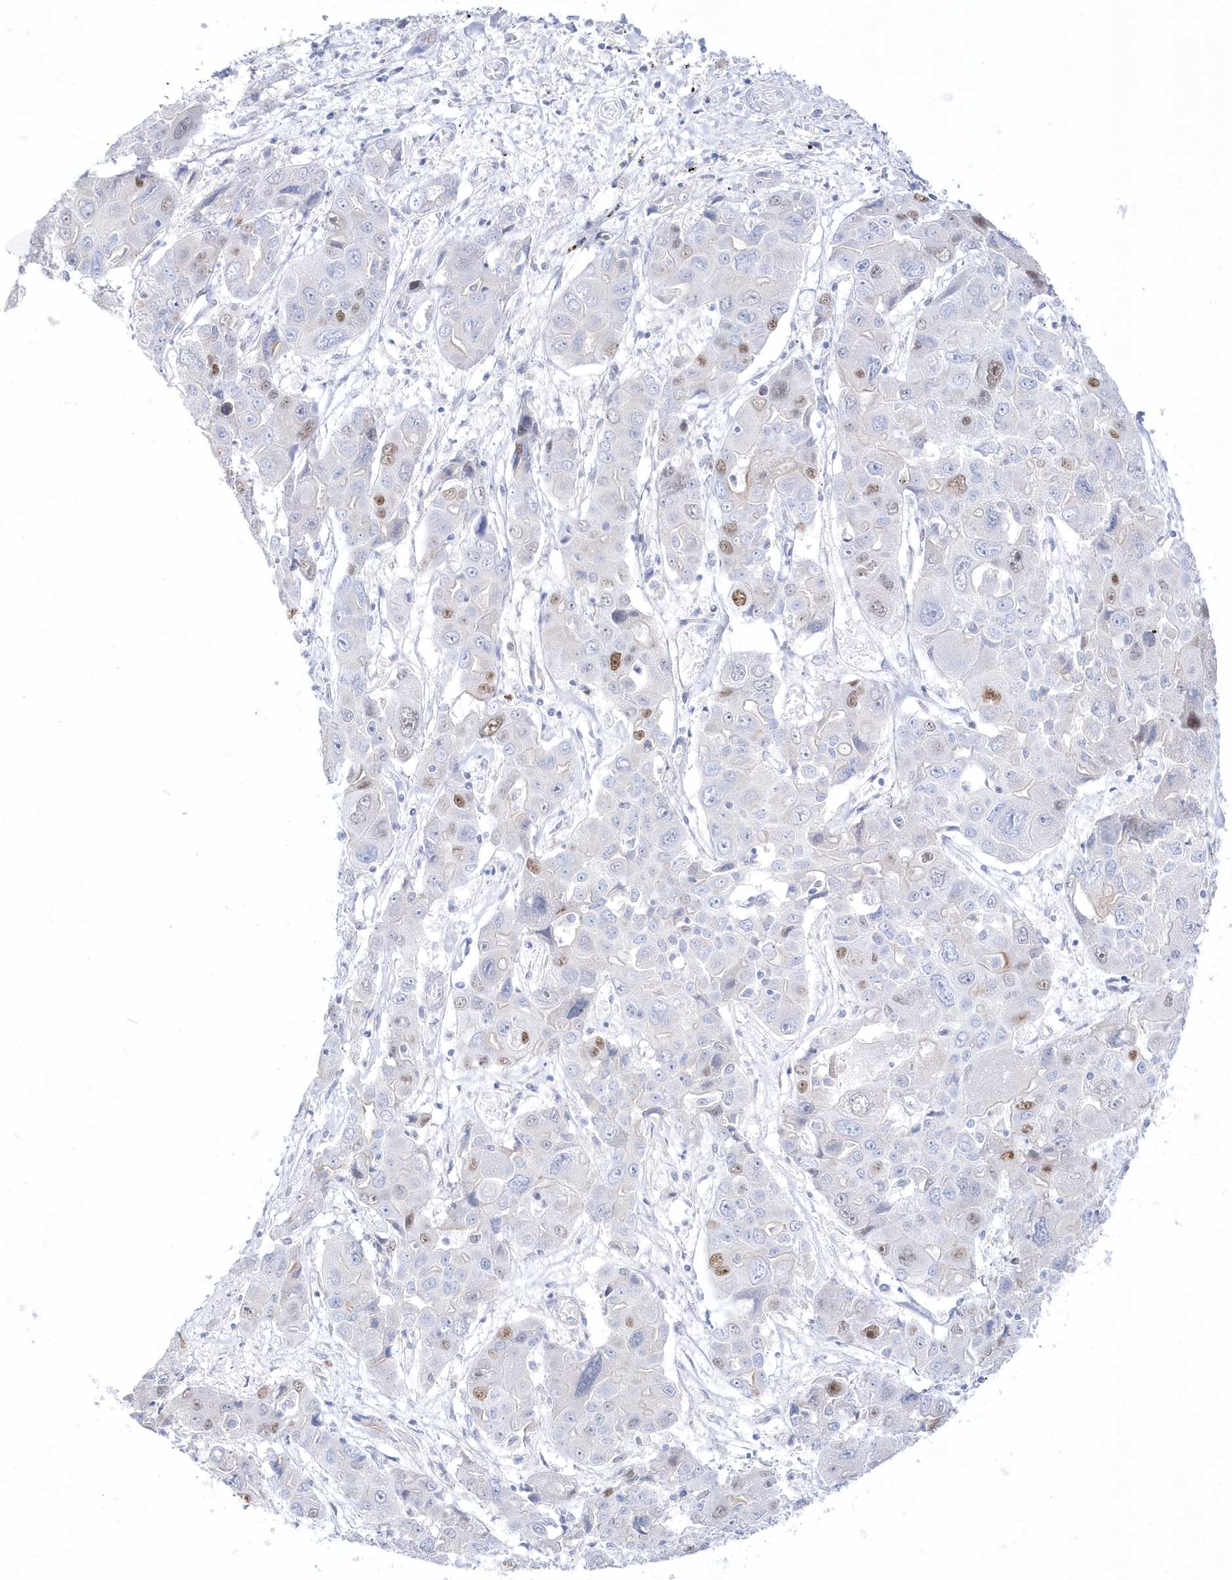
{"staining": {"intensity": "moderate", "quantity": "<25%", "location": "nuclear"}, "tissue": "liver cancer", "cell_type": "Tumor cells", "image_type": "cancer", "snomed": [{"axis": "morphology", "description": "Cholangiocarcinoma"}, {"axis": "topography", "description": "Liver"}], "caption": "The photomicrograph shows immunohistochemical staining of liver cancer. There is moderate nuclear staining is identified in about <25% of tumor cells.", "gene": "TMCO6", "patient": {"sex": "male", "age": 67}}